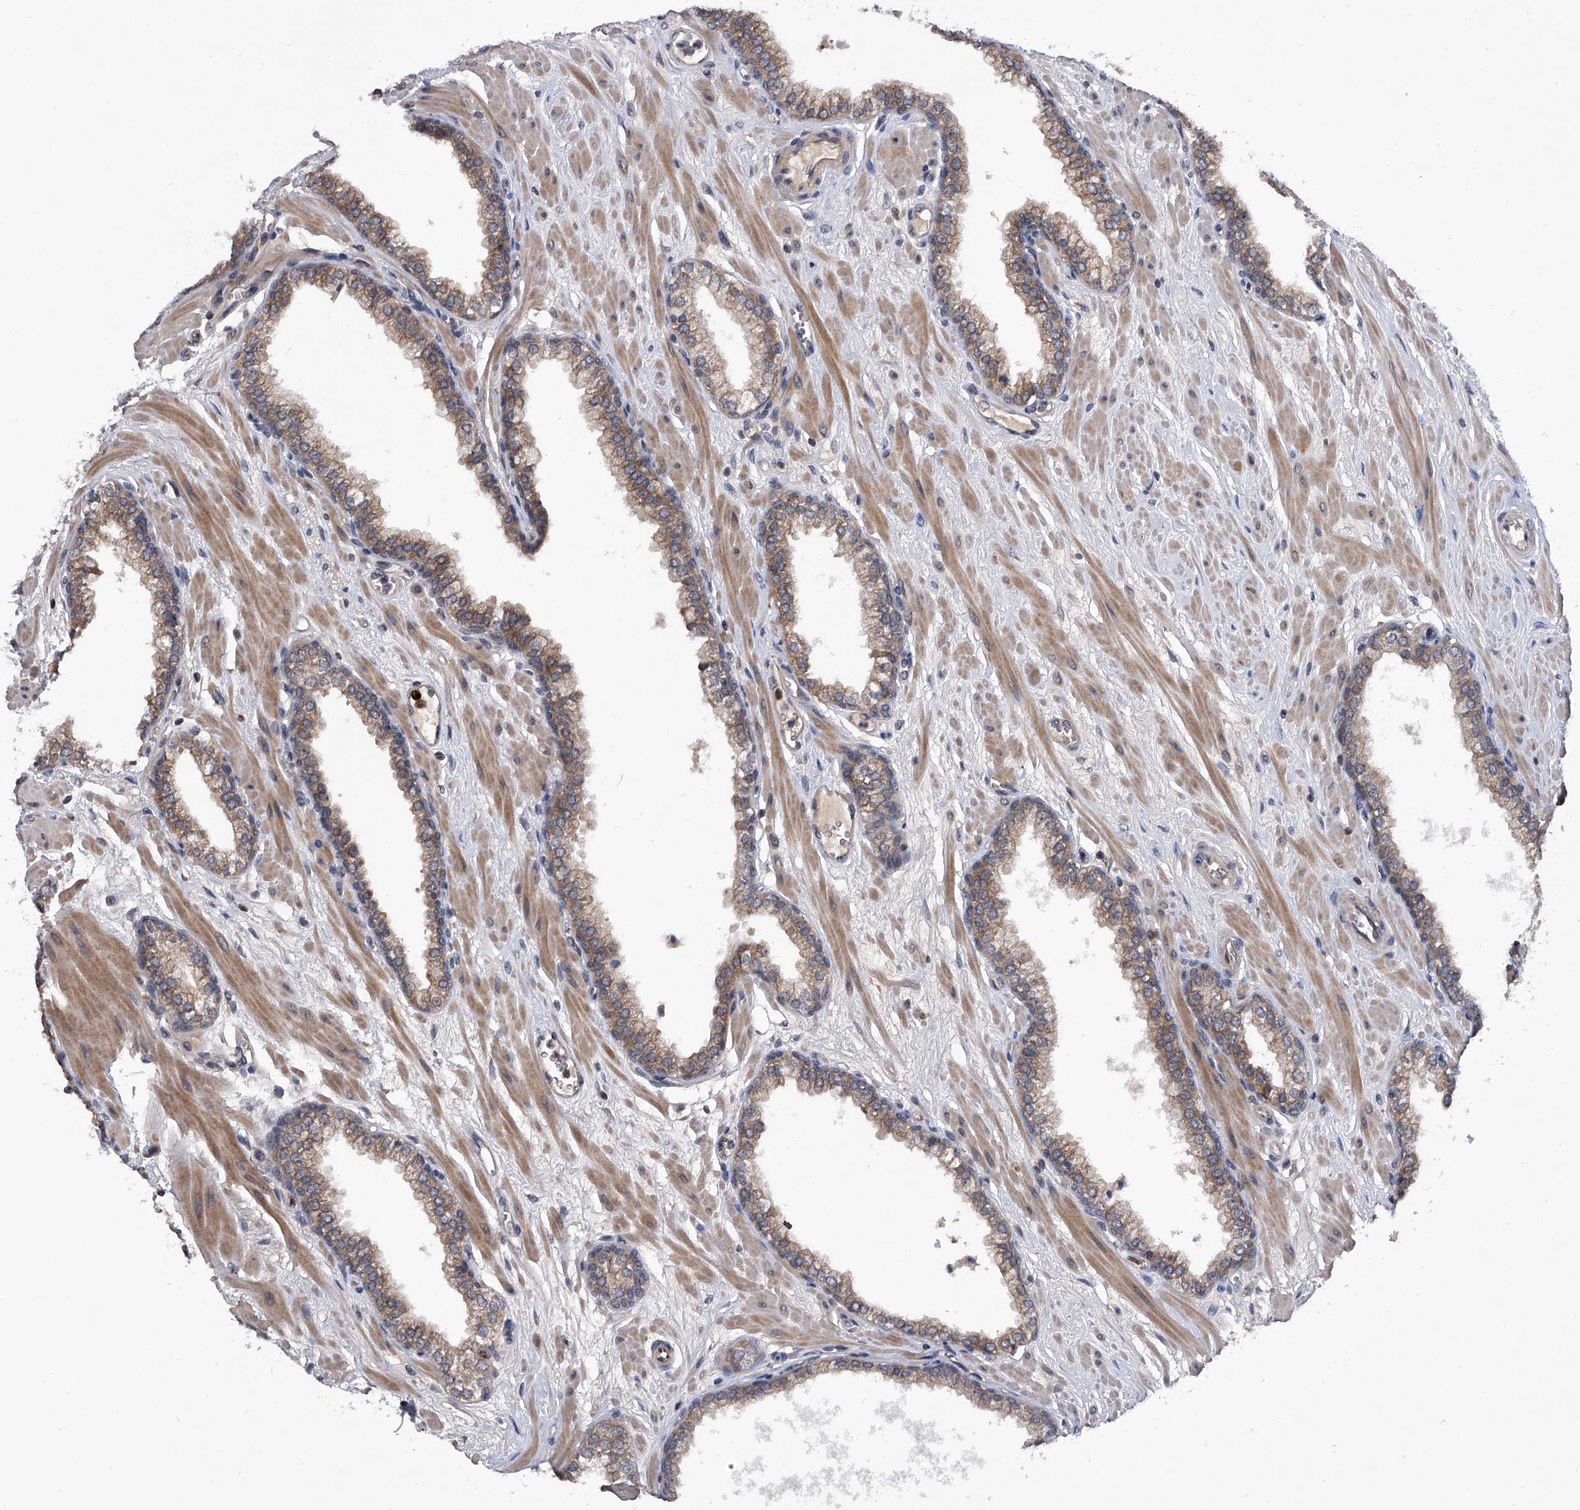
{"staining": {"intensity": "weak", "quantity": "25%-75%", "location": "cytoplasmic/membranous"}, "tissue": "prostate", "cell_type": "Glandular cells", "image_type": "normal", "snomed": [{"axis": "morphology", "description": "Normal tissue, NOS"}, {"axis": "morphology", "description": "Urothelial carcinoma, Low grade"}, {"axis": "topography", "description": "Urinary bladder"}, {"axis": "topography", "description": "Prostate"}], "caption": "Prostate stained with a protein marker exhibits weak staining in glandular cells.", "gene": "ZNF30", "patient": {"sex": "male", "age": 60}}